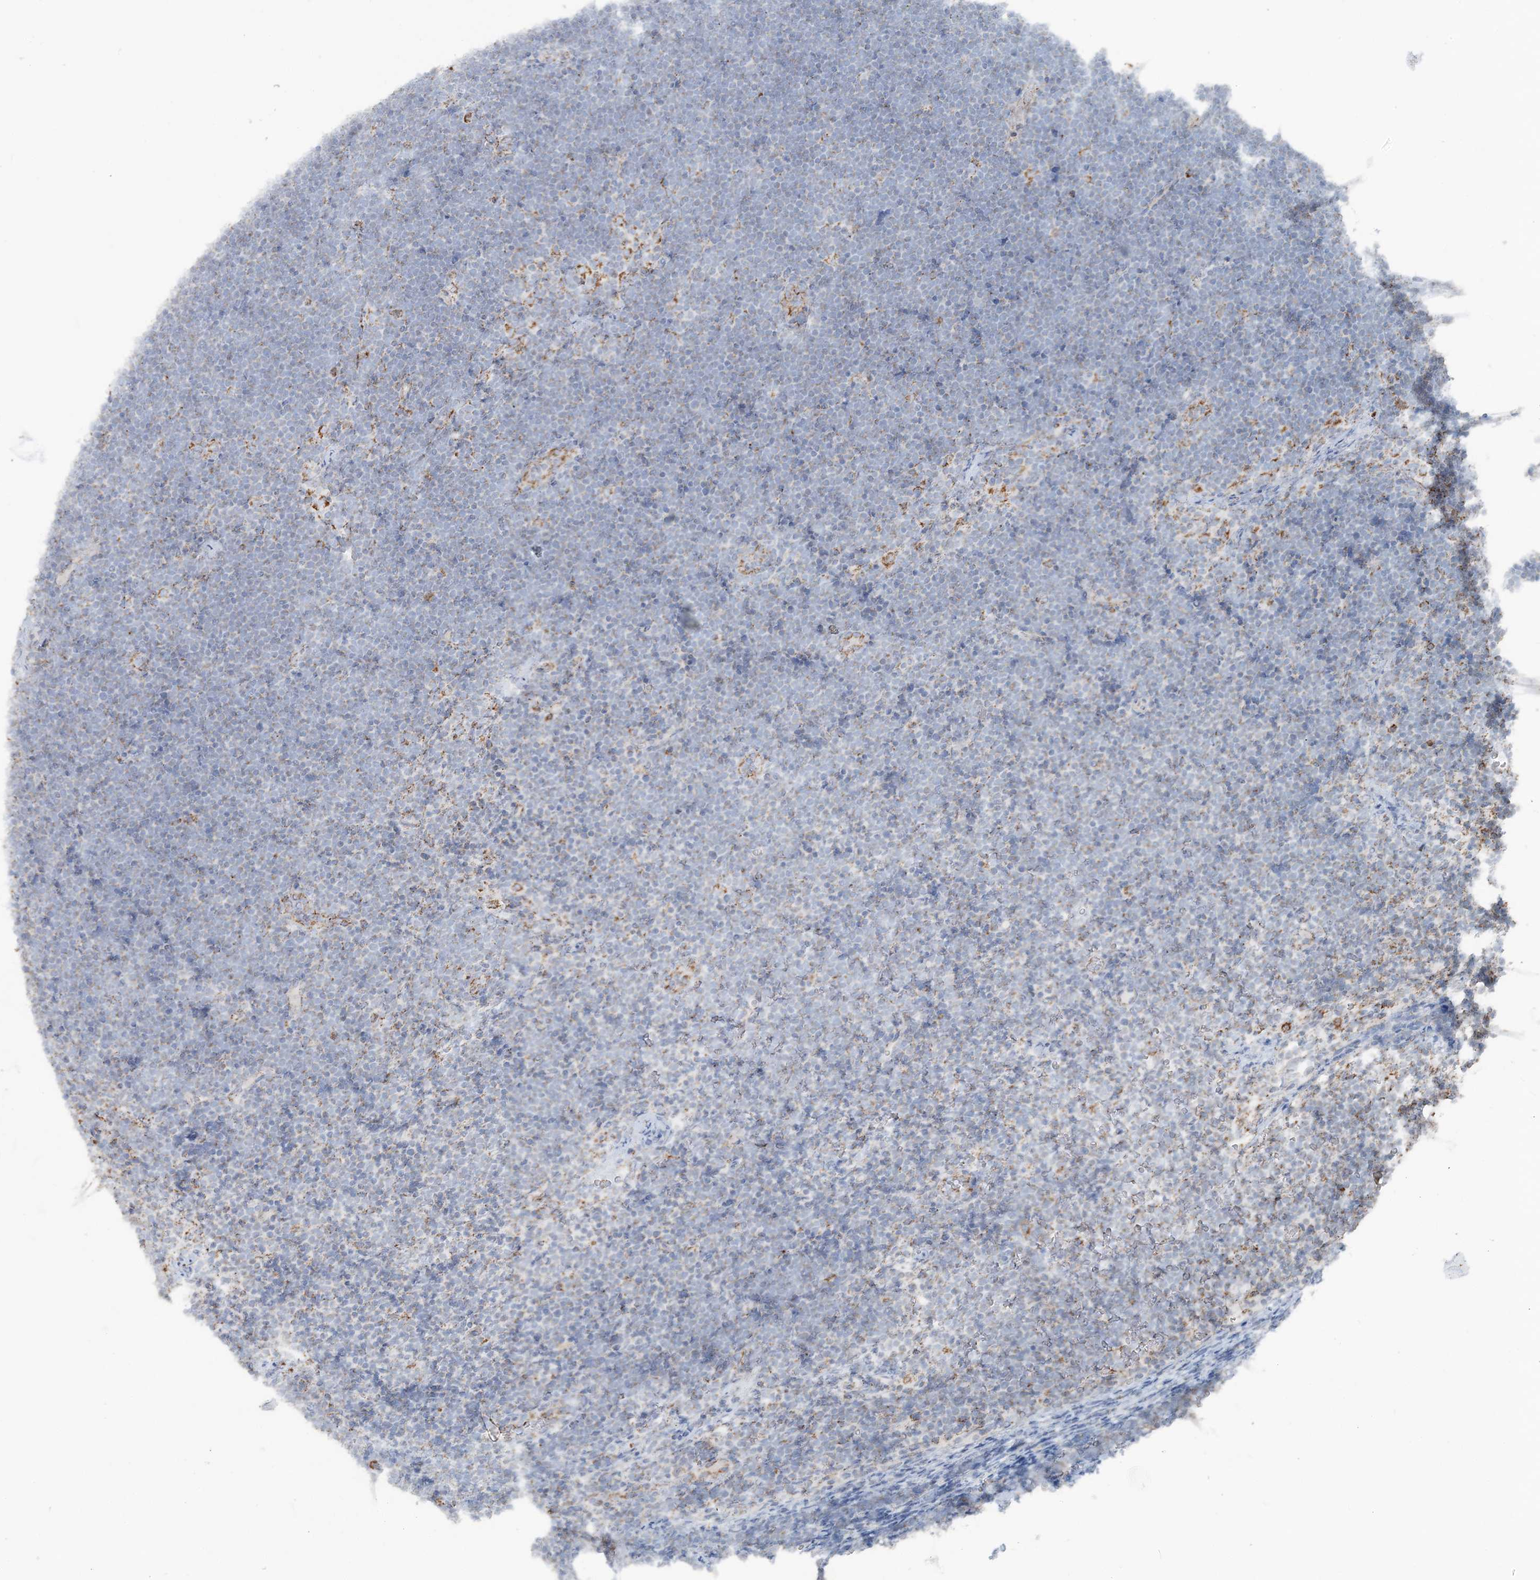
{"staining": {"intensity": "negative", "quantity": "none", "location": "none"}, "tissue": "lymphoma", "cell_type": "Tumor cells", "image_type": "cancer", "snomed": [{"axis": "morphology", "description": "Malignant lymphoma, non-Hodgkin's type, High grade"}, {"axis": "topography", "description": "Lymph node"}], "caption": "IHC histopathology image of neoplastic tissue: human lymphoma stained with DAB (3,3'-diaminobenzidine) exhibits no significant protein expression in tumor cells. (DAB IHC, high magnification).", "gene": "PCCB", "patient": {"sex": "male", "age": 13}}